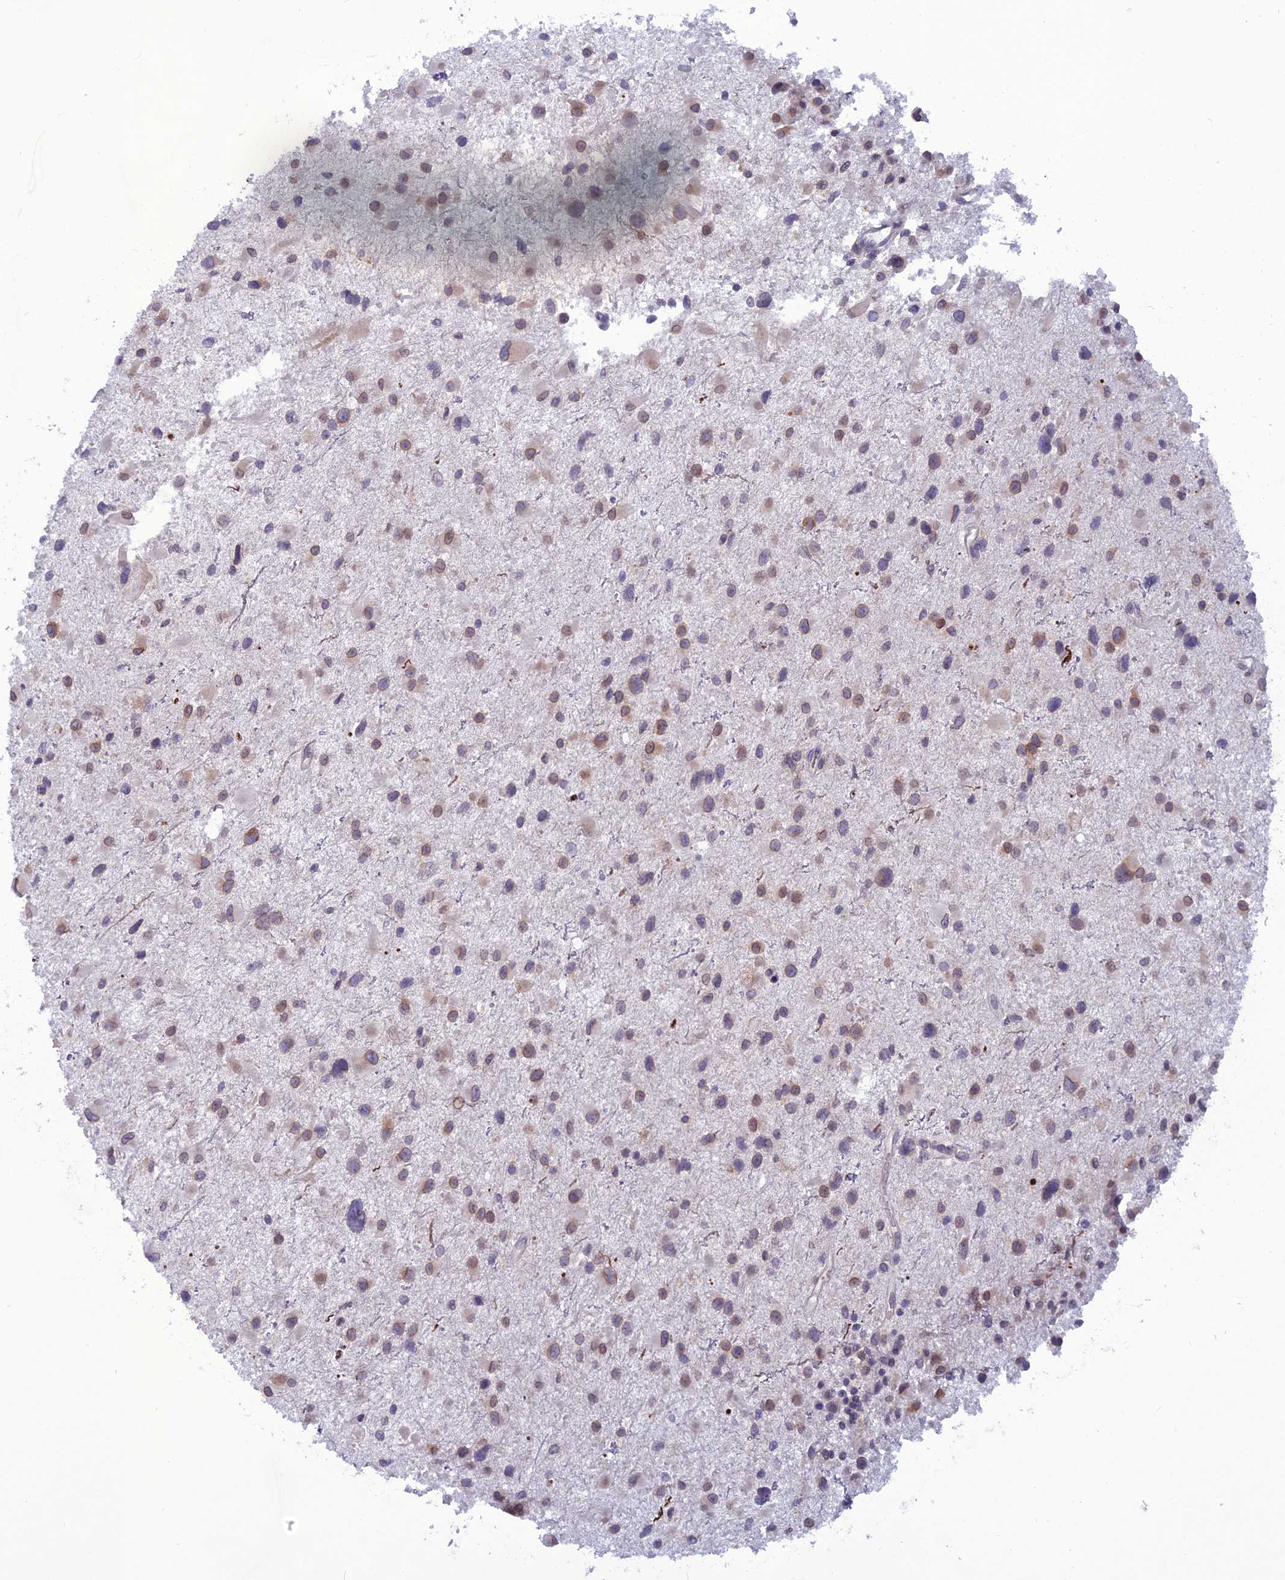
{"staining": {"intensity": "moderate", "quantity": "25%-75%", "location": "cytoplasmic/membranous,nuclear"}, "tissue": "glioma", "cell_type": "Tumor cells", "image_type": "cancer", "snomed": [{"axis": "morphology", "description": "Glioma, malignant, Low grade"}, {"axis": "topography", "description": "Brain"}], "caption": "Immunohistochemistry (IHC) of human glioma reveals medium levels of moderate cytoplasmic/membranous and nuclear staining in about 25%-75% of tumor cells.", "gene": "WDR46", "patient": {"sex": "female", "age": 32}}